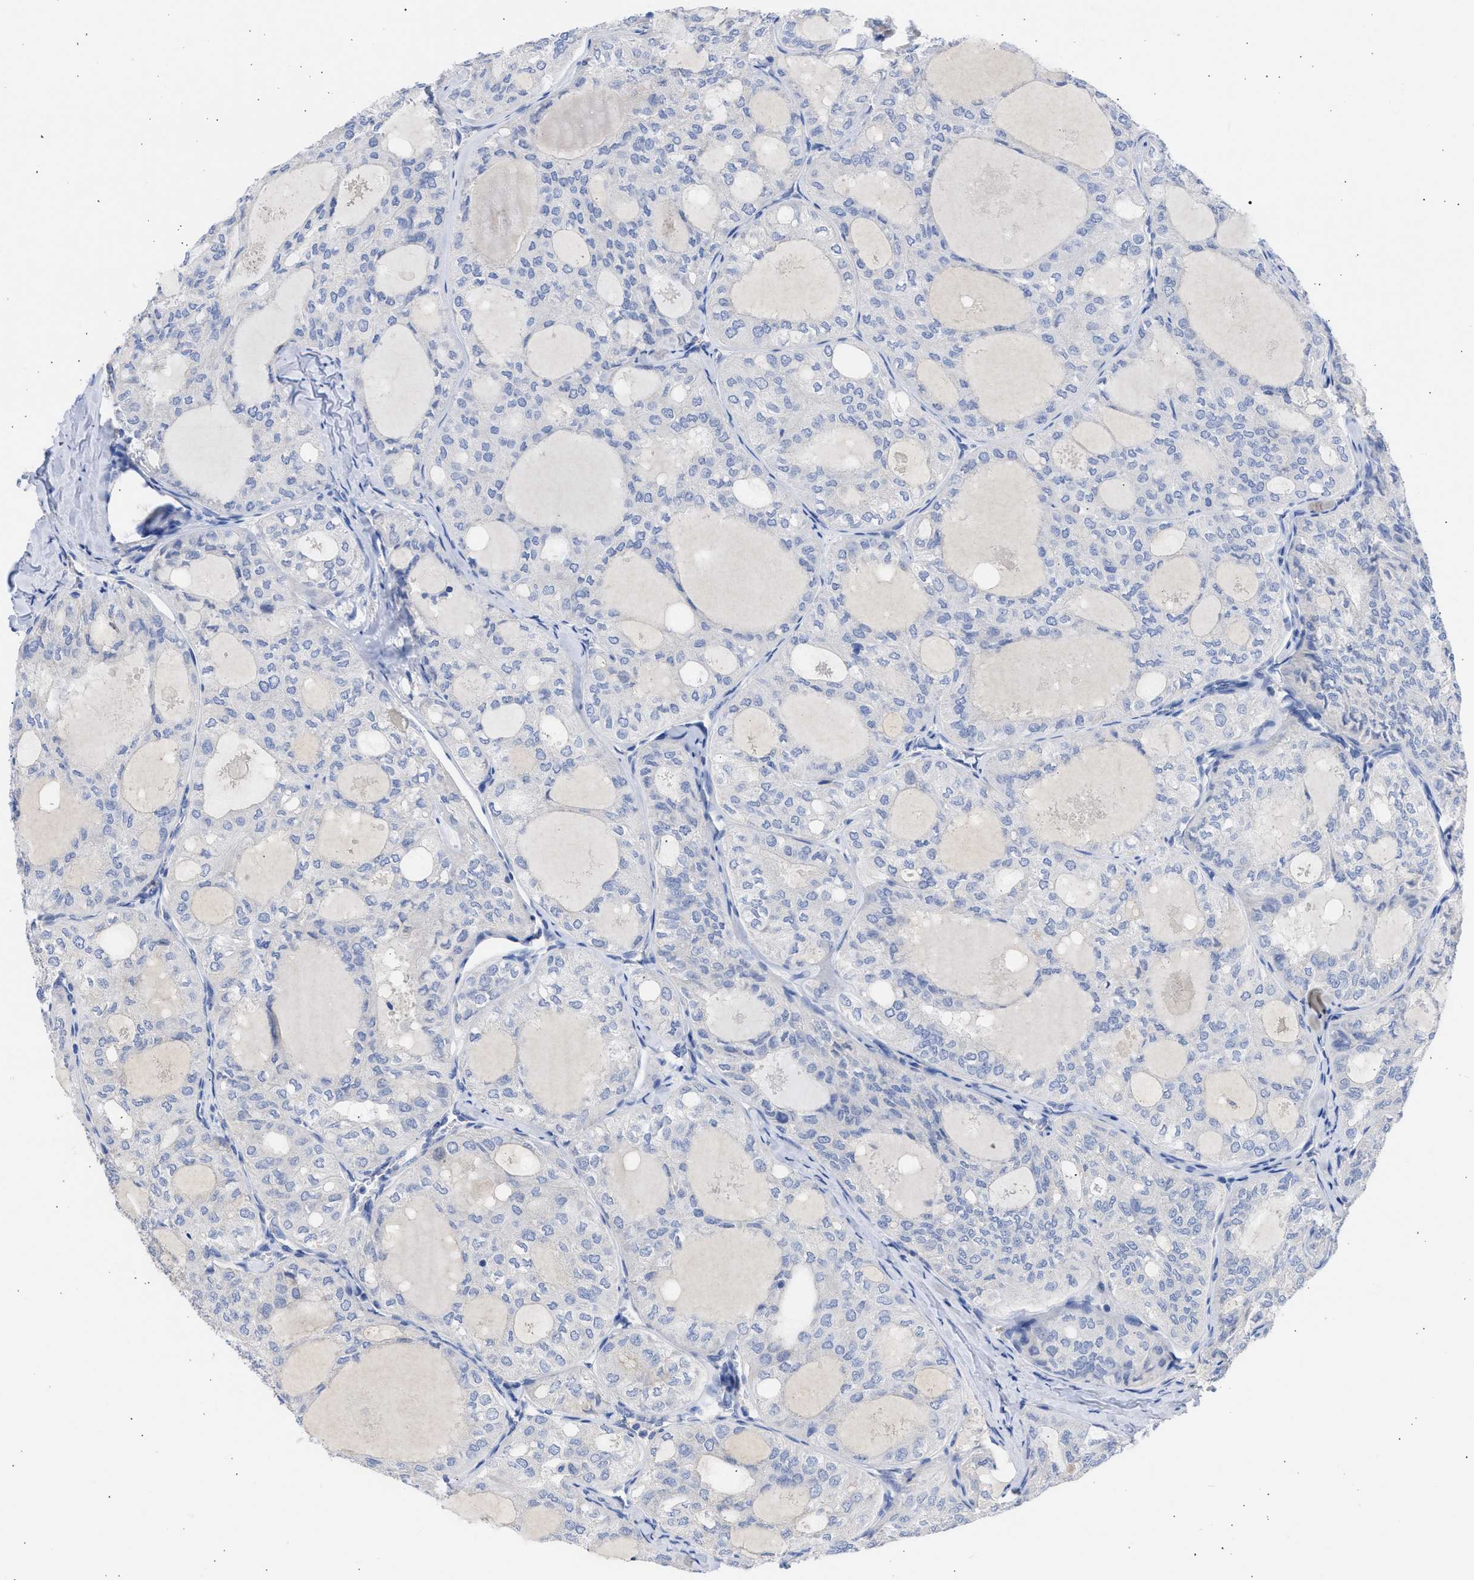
{"staining": {"intensity": "negative", "quantity": "none", "location": "none"}, "tissue": "thyroid cancer", "cell_type": "Tumor cells", "image_type": "cancer", "snomed": [{"axis": "morphology", "description": "Follicular adenoma carcinoma, NOS"}, {"axis": "topography", "description": "Thyroid gland"}], "caption": "This is an IHC photomicrograph of follicular adenoma carcinoma (thyroid). There is no positivity in tumor cells.", "gene": "RSPH1", "patient": {"sex": "male", "age": 75}}